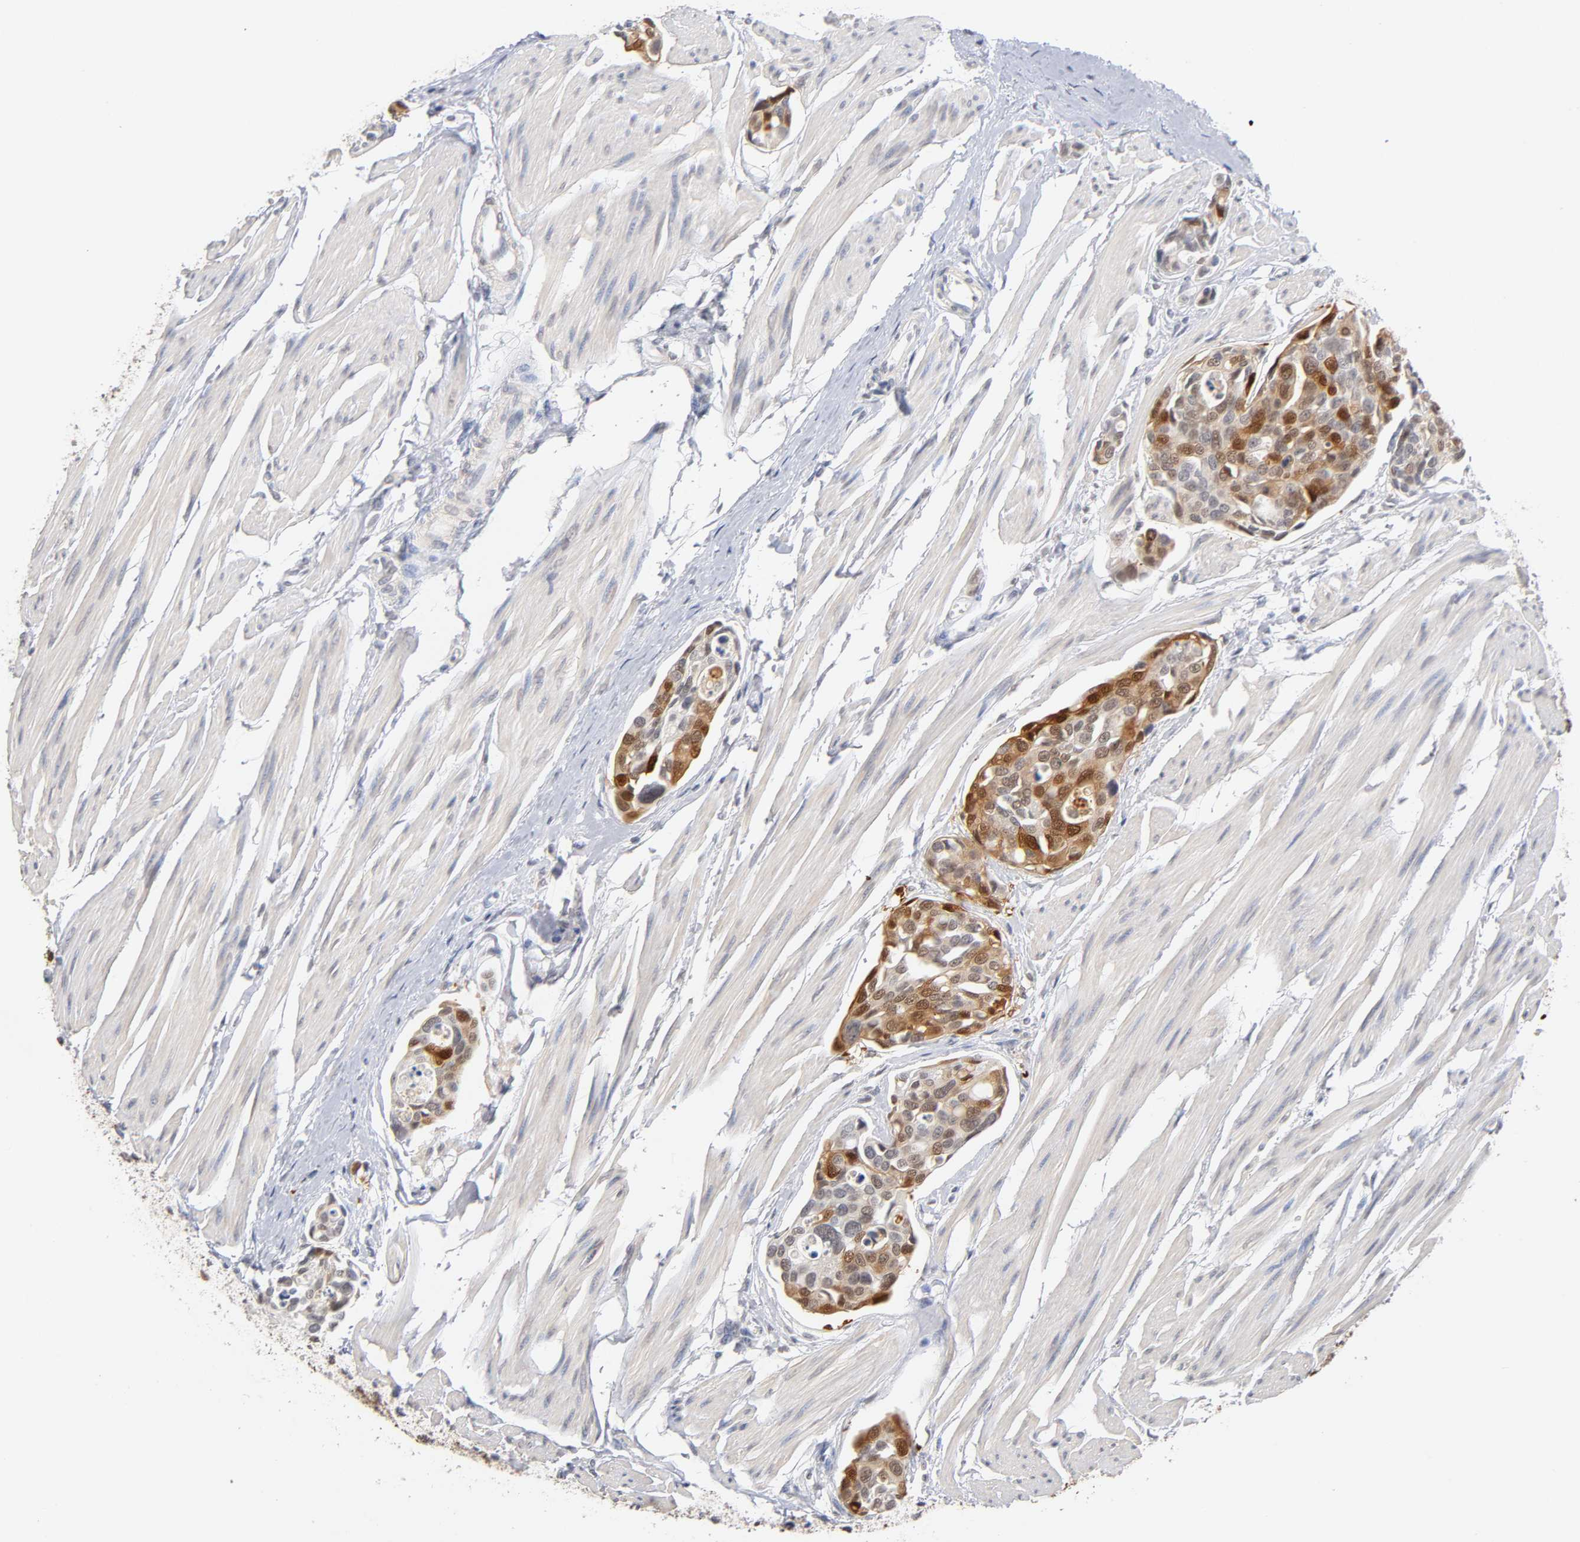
{"staining": {"intensity": "moderate", "quantity": ">75%", "location": "cytoplasmic/membranous,nuclear"}, "tissue": "urothelial cancer", "cell_type": "Tumor cells", "image_type": "cancer", "snomed": [{"axis": "morphology", "description": "Urothelial carcinoma, High grade"}, {"axis": "topography", "description": "Urinary bladder"}], "caption": "Immunohistochemical staining of human high-grade urothelial carcinoma reveals medium levels of moderate cytoplasmic/membranous and nuclear protein positivity in approximately >75% of tumor cells.", "gene": "CRABP2", "patient": {"sex": "male", "age": 78}}